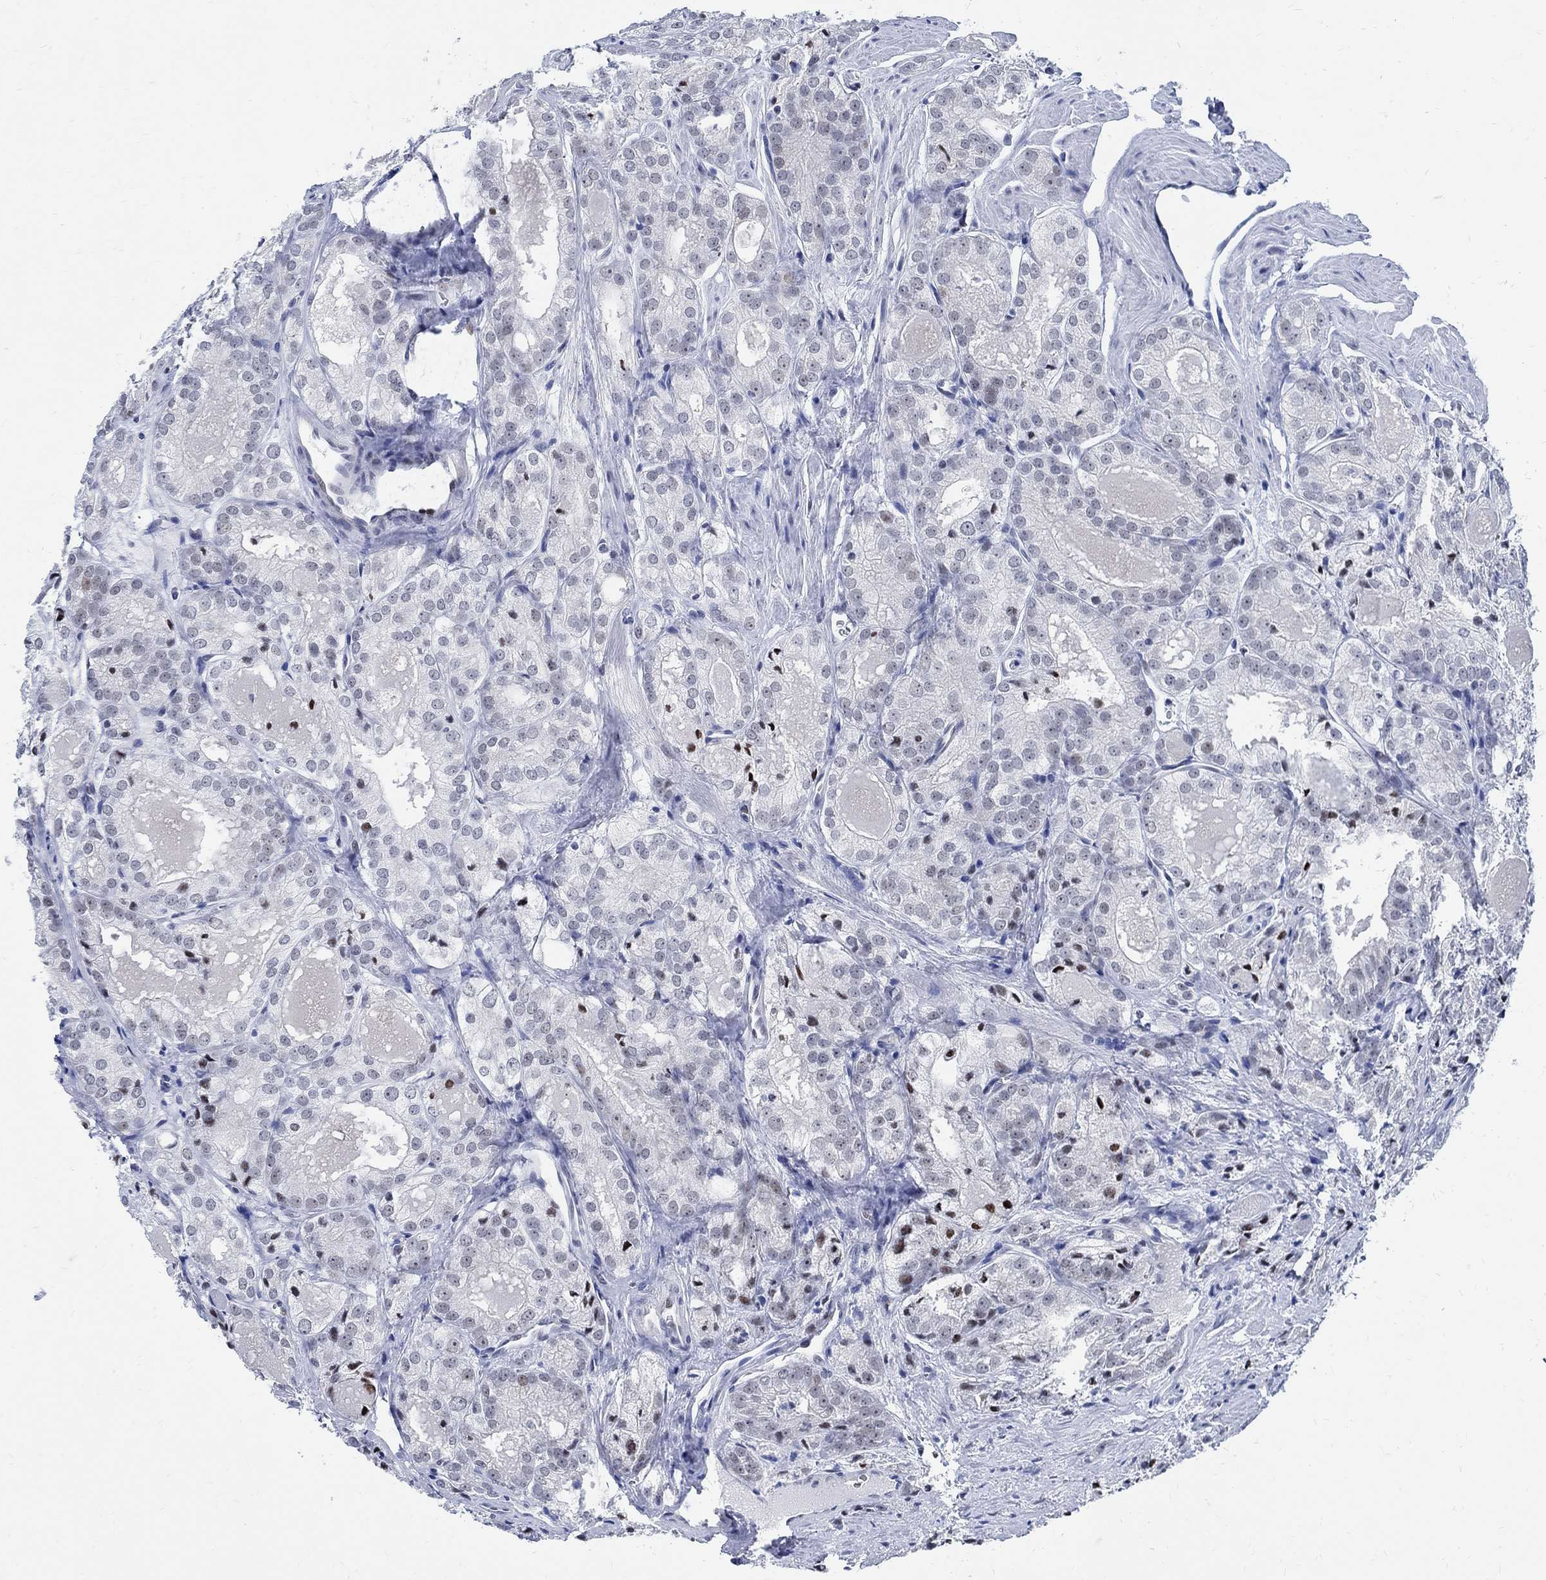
{"staining": {"intensity": "weak", "quantity": "<25%", "location": "nuclear"}, "tissue": "prostate cancer", "cell_type": "Tumor cells", "image_type": "cancer", "snomed": [{"axis": "morphology", "description": "Adenocarcinoma, NOS"}, {"axis": "morphology", "description": "Adenocarcinoma, High grade"}, {"axis": "topography", "description": "Prostate"}], "caption": "Tumor cells are negative for brown protein staining in prostate cancer. (DAB (3,3'-diaminobenzidine) IHC, high magnification).", "gene": "DLK1", "patient": {"sex": "male", "age": 70}}